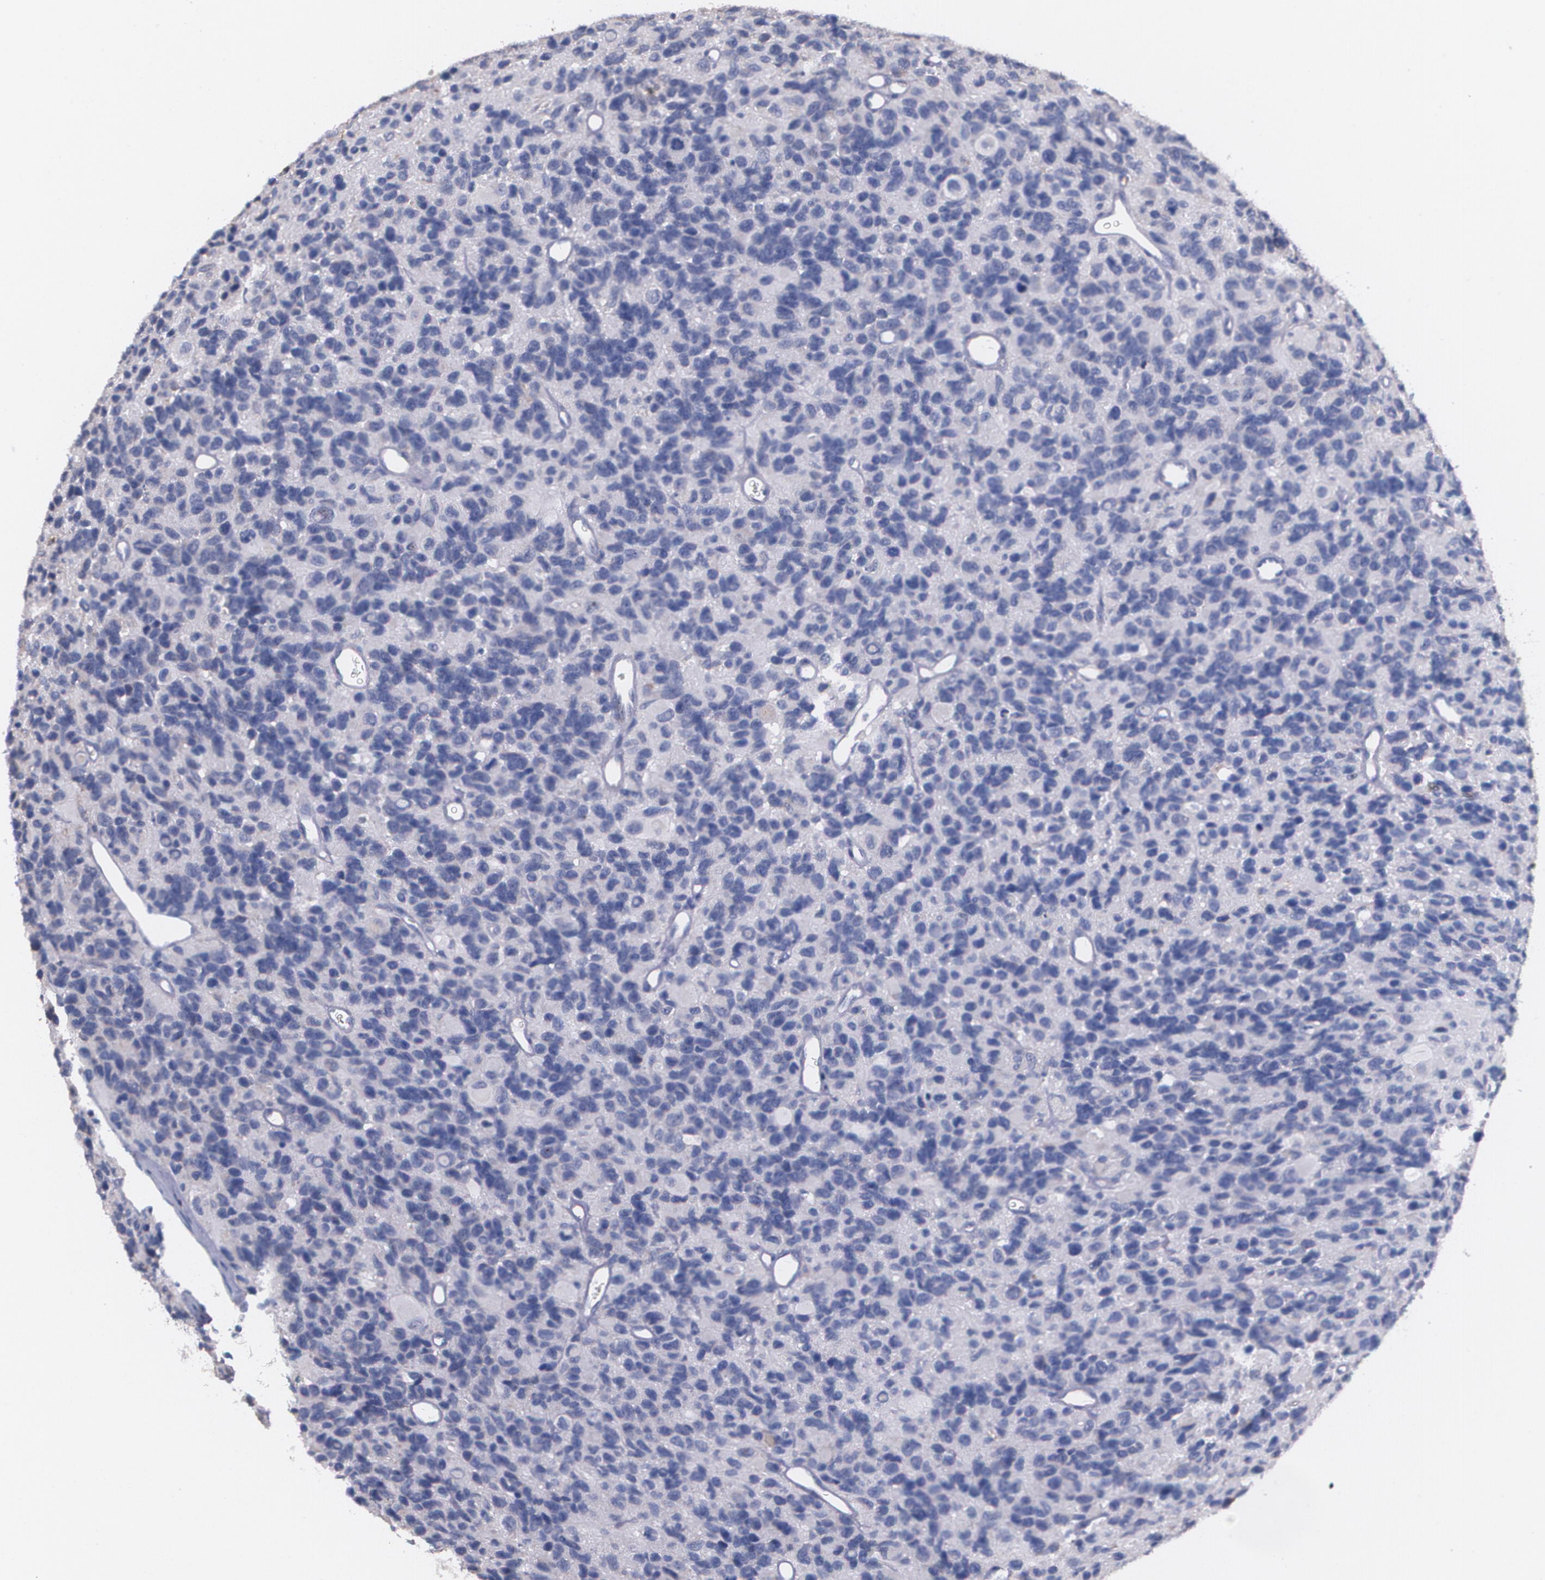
{"staining": {"intensity": "negative", "quantity": "none", "location": "none"}, "tissue": "glioma", "cell_type": "Tumor cells", "image_type": "cancer", "snomed": [{"axis": "morphology", "description": "Glioma, malignant, High grade"}, {"axis": "topography", "description": "Brain"}], "caption": "This is a image of immunohistochemistry staining of malignant glioma (high-grade), which shows no expression in tumor cells.", "gene": "AMBP", "patient": {"sex": "male", "age": 77}}